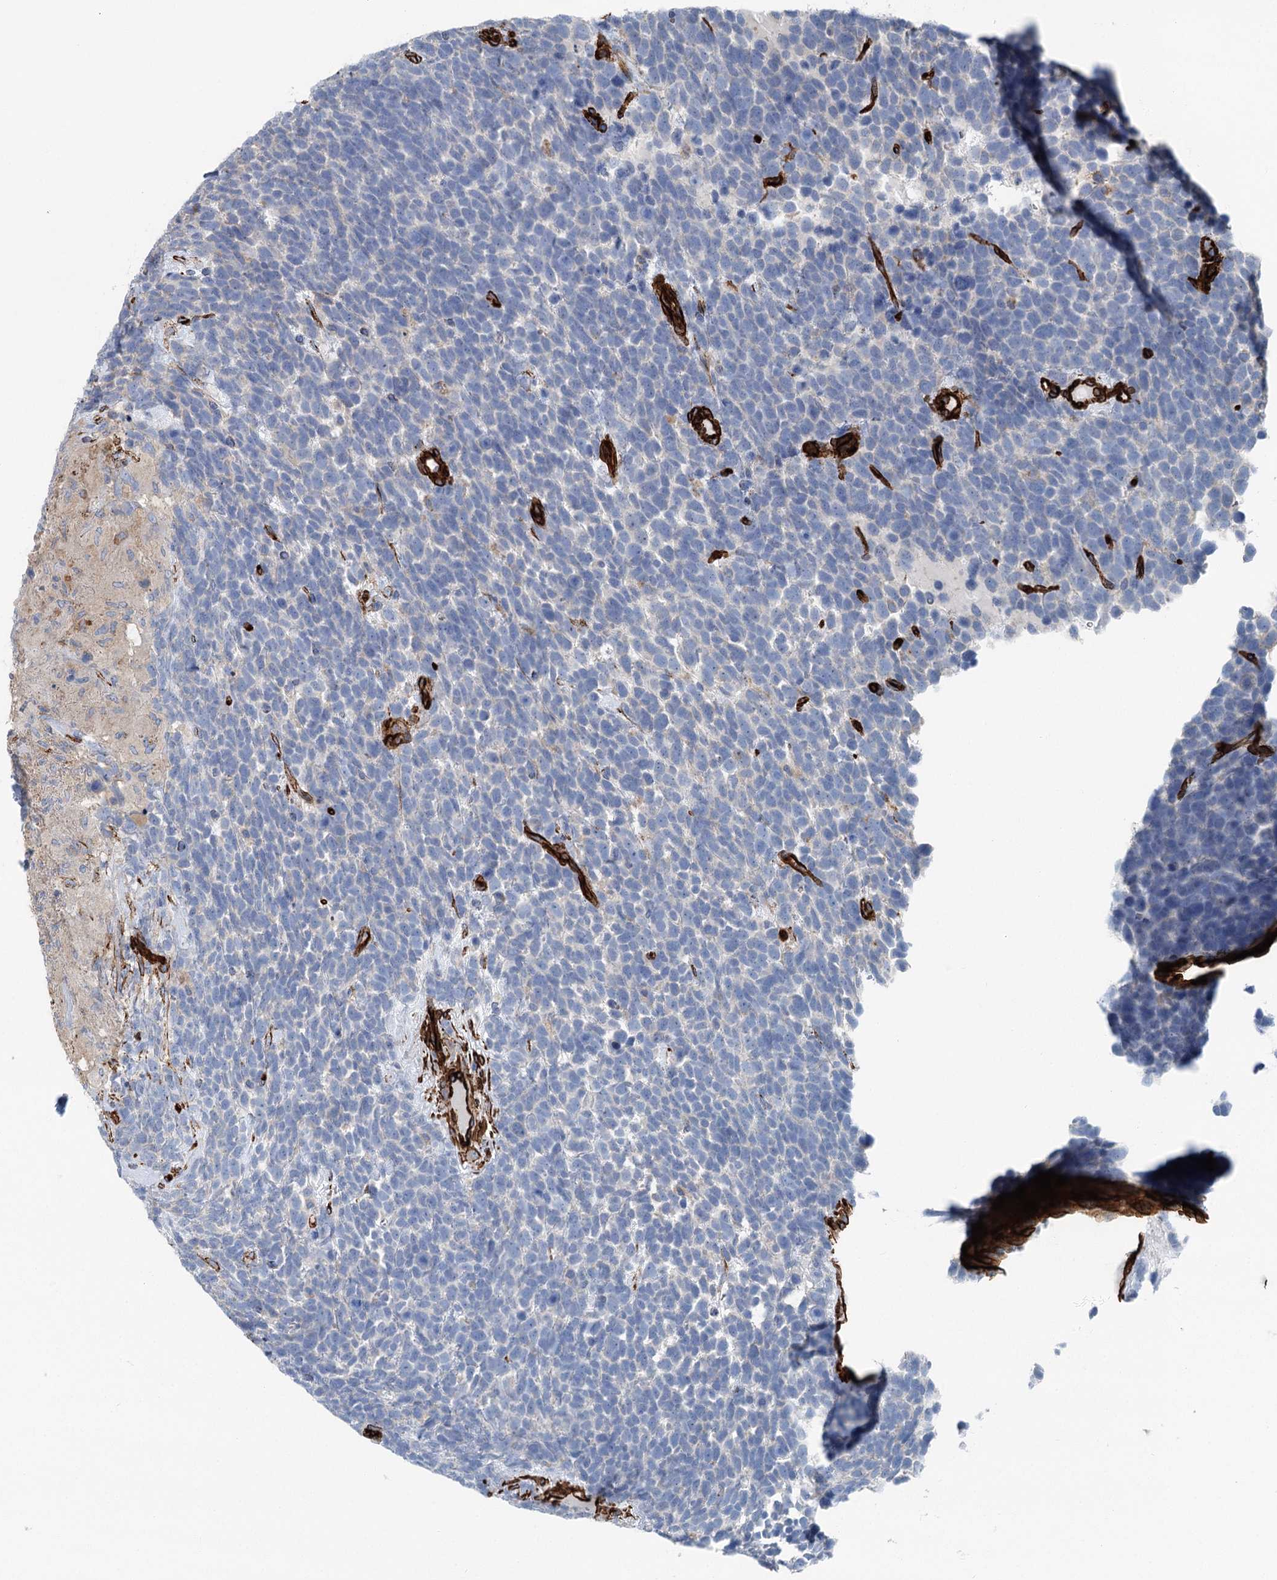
{"staining": {"intensity": "negative", "quantity": "none", "location": "none"}, "tissue": "urothelial cancer", "cell_type": "Tumor cells", "image_type": "cancer", "snomed": [{"axis": "morphology", "description": "Urothelial carcinoma, High grade"}, {"axis": "topography", "description": "Urinary bladder"}], "caption": "An immunohistochemistry photomicrograph of urothelial cancer is shown. There is no staining in tumor cells of urothelial cancer.", "gene": "IQSEC1", "patient": {"sex": "female", "age": 82}}